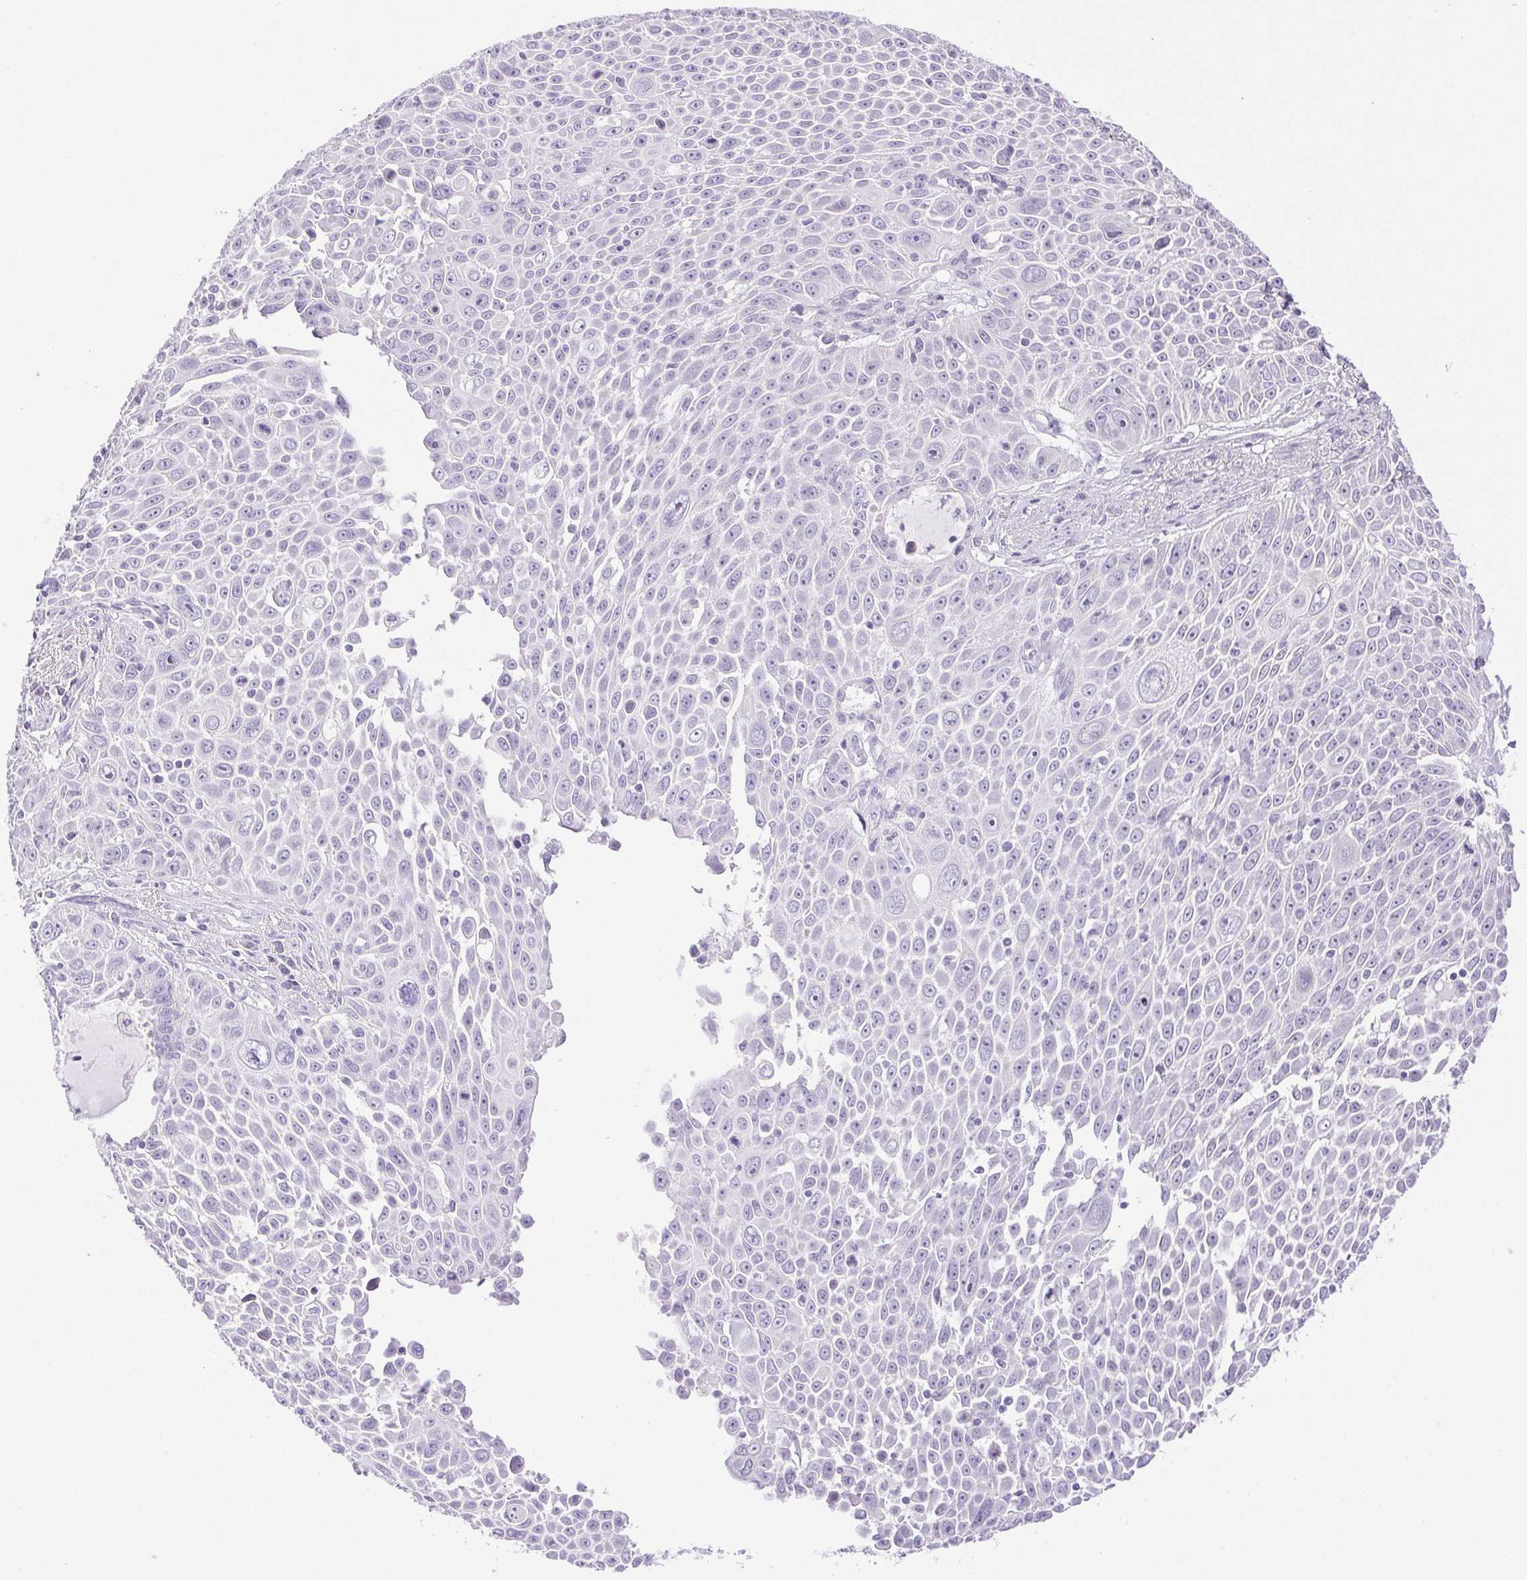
{"staining": {"intensity": "negative", "quantity": "none", "location": "none"}, "tissue": "lung cancer", "cell_type": "Tumor cells", "image_type": "cancer", "snomed": [{"axis": "morphology", "description": "Squamous cell carcinoma, NOS"}, {"axis": "morphology", "description": "Squamous cell carcinoma, metastatic, NOS"}, {"axis": "topography", "description": "Lymph node"}, {"axis": "topography", "description": "Lung"}], "caption": "Immunohistochemical staining of metastatic squamous cell carcinoma (lung) exhibits no significant expression in tumor cells. Nuclei are stained in blue.", "gene": "PAPPA2", "patient": {"sex": "female", "age": 62}}